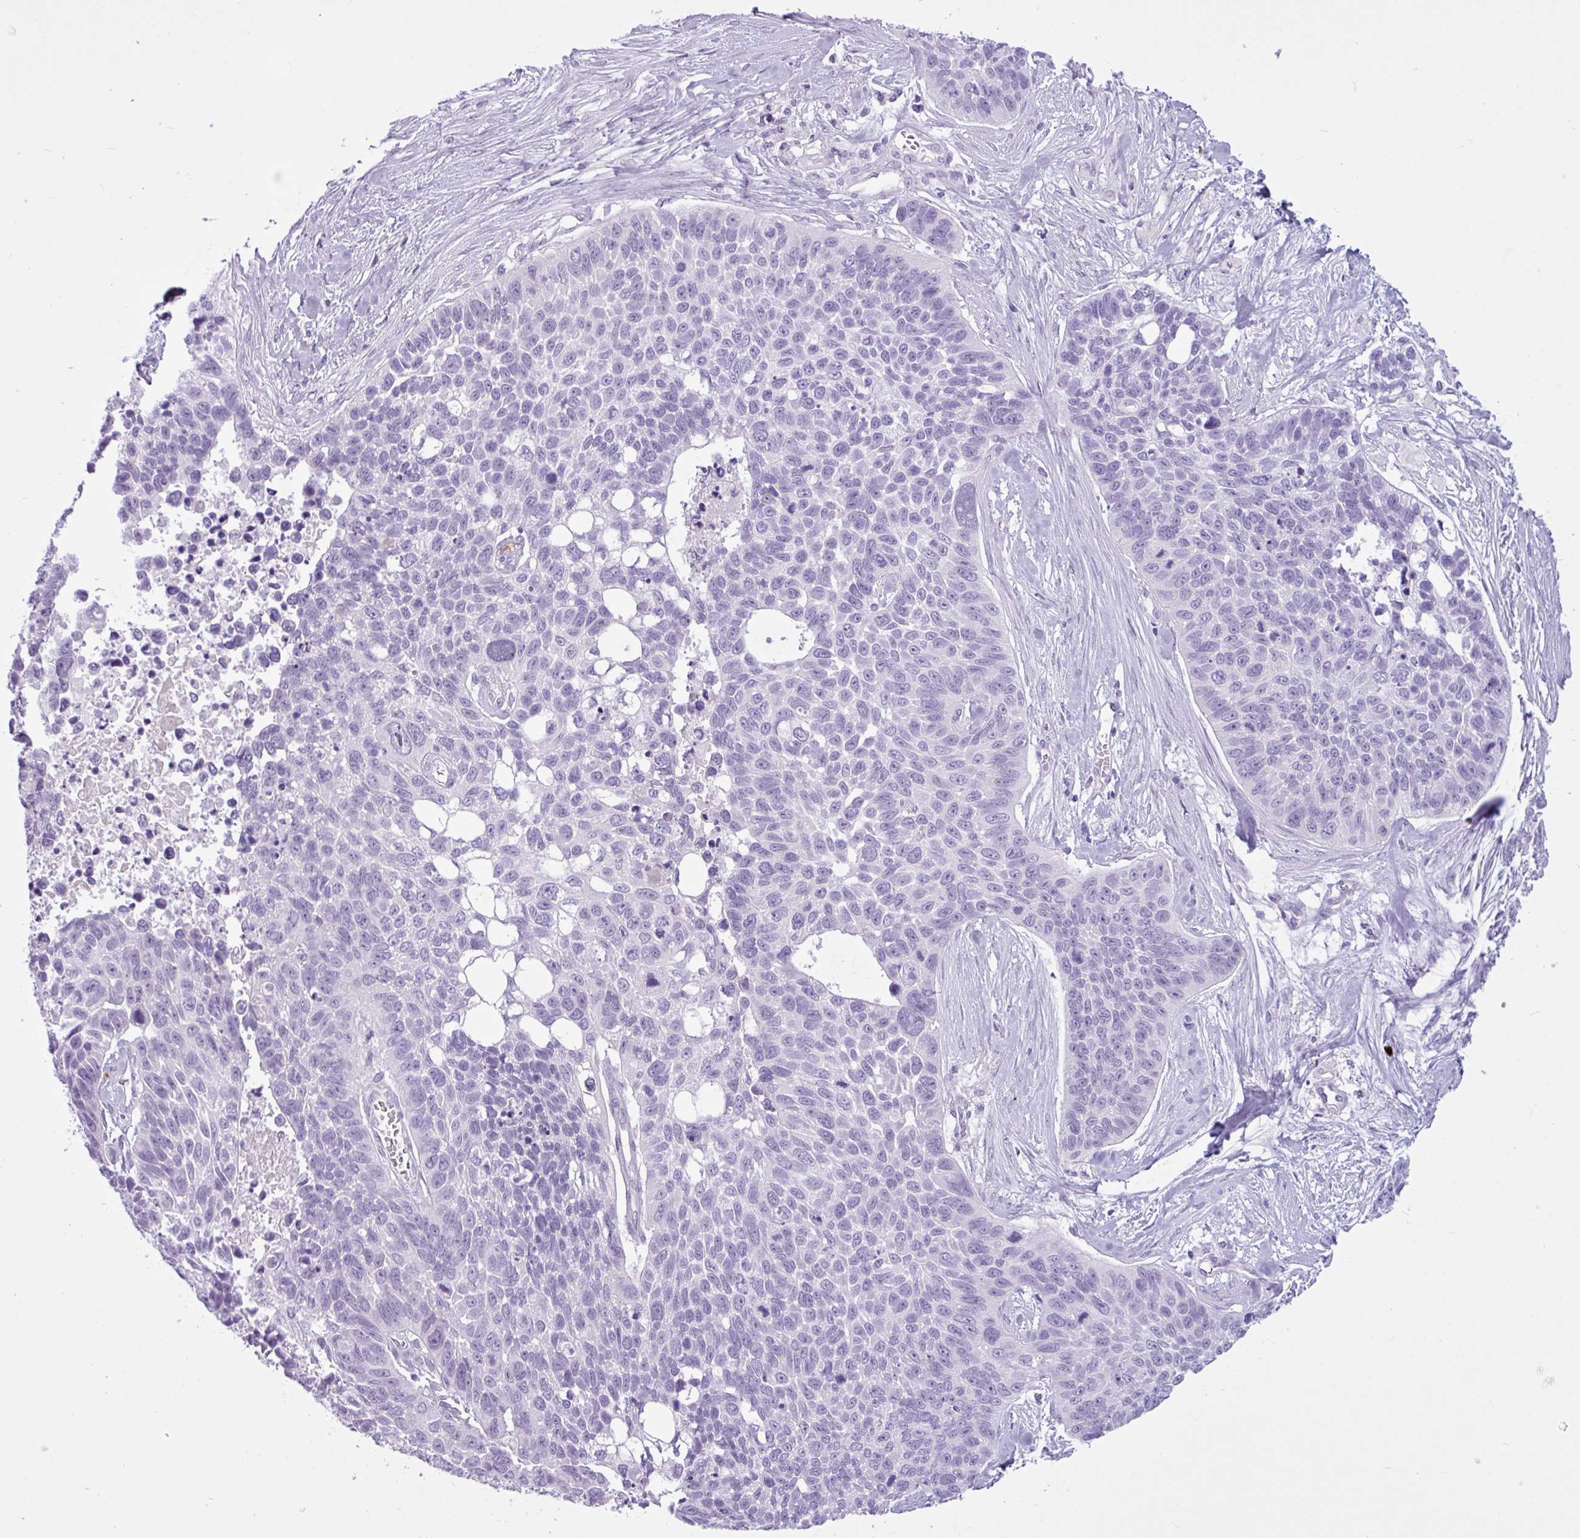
{"staining": {"intensity": "negative", "quantity": "none", "location": "none"}, "tissue": "lung cancer", "cell_type": "Tumor cells", "image_type": "cancer", "snomed": [{"axis": "morphology", "description": "Squamous cell carcinoma, NOS"}, {"axis": "topography", "description": "Lung"}], "caption": "This is a histopathology image of immunohistochemistry staining of lung cancer (squamous cell carcinoma), which shows no positivity in tumor cells.", "gene": "TMEM178A", "patient": {"sex": "male", "age": 62}}